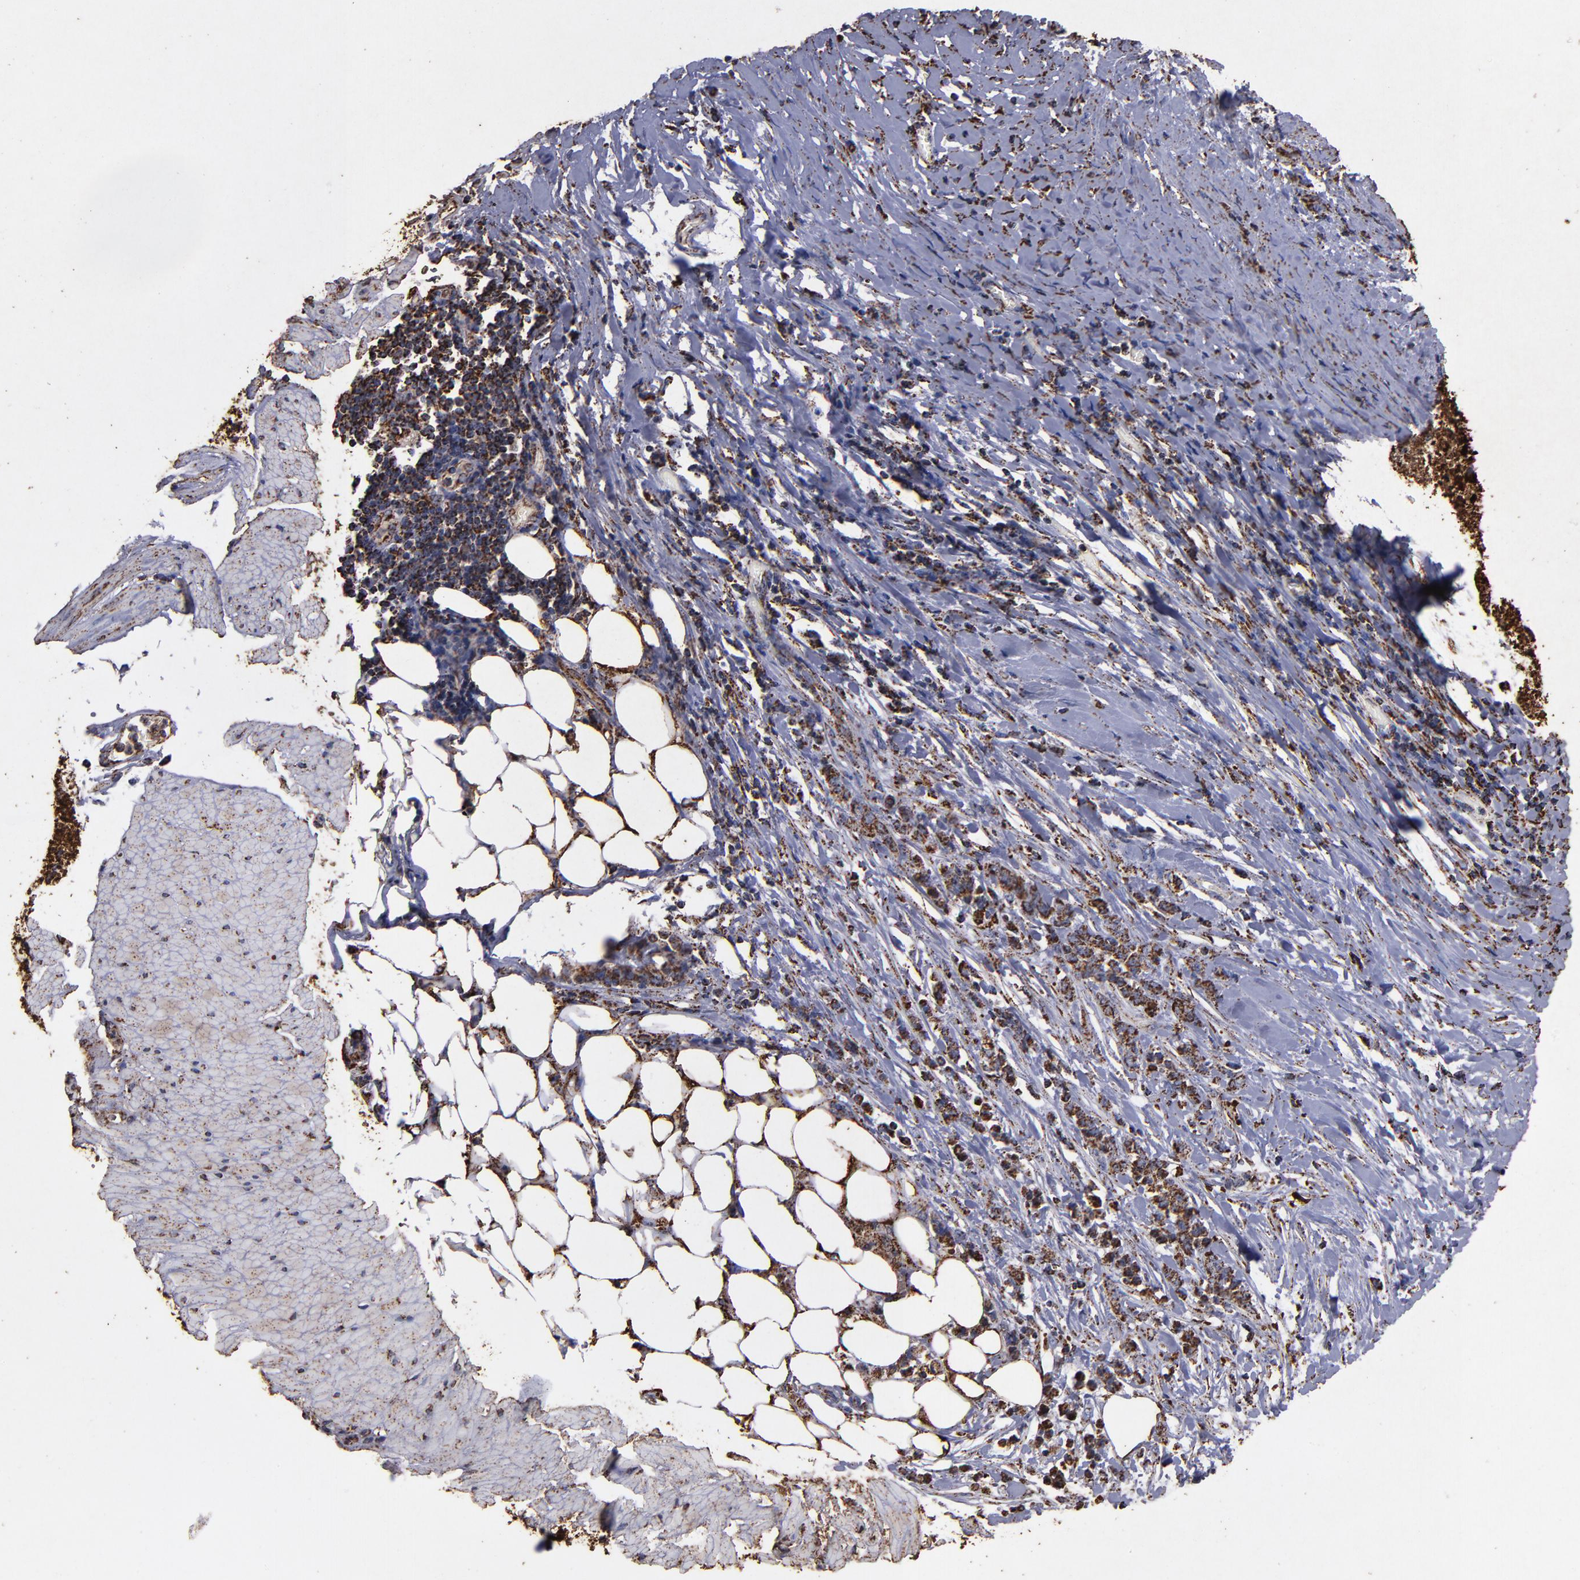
{"staining": {"intensity": "strong", "quantity": ">75%", "location": "cytoplasmic/membranous"}, "tissue": "stomach cancer", "cell_type": "Tumor cells", "image_type": "cancer", "snomed": [{"axis": "morphology", "description": "Adenocarcinoma, NOS"}, {"axis": "topography", "description": "Stomach, lower"}], "caption": "Tumor cells display high levels of strong cytoplasmic/membranous positivity in about >75% of cells in adenocarcinoma (stomach). (brown staining indicates protein expression, while blue staining denotes nuclei).", "gene": "SOD2", "patient": {"sex": "male", "age": 88}}